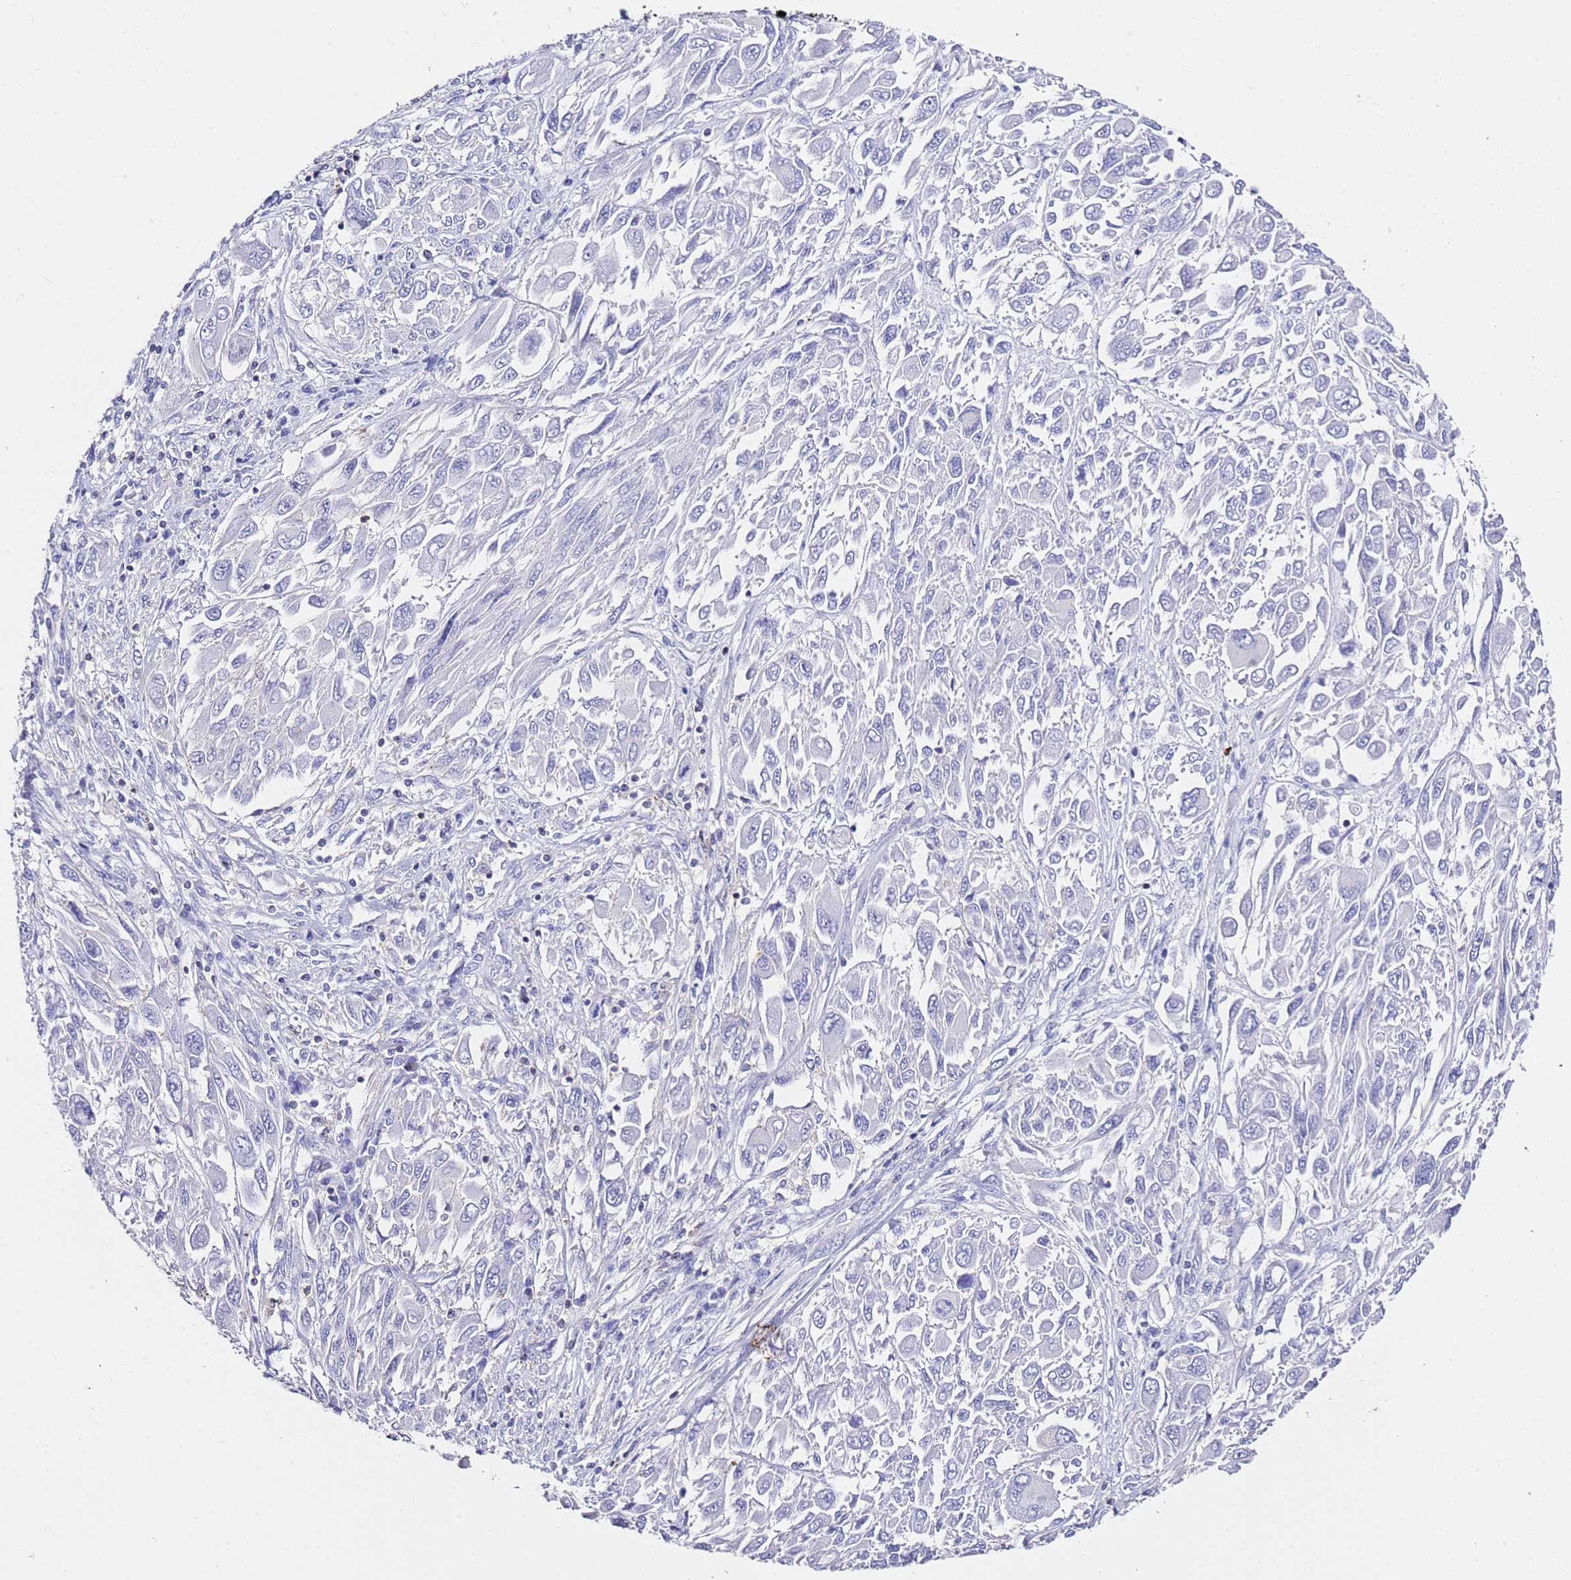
{"staining": {"intensity": "negative", "quantity": "none", "location": "none"}, "tissue": "melanoma", "cell_type": "Tumor cells", "image_type": "cancer", "snomed": [{"axis": "morphology", "description": "Malignant melanoma, NOS"}, {"axis": "topography", "description": "Skin"}], "caption": "Image shows no protein expression in tumor cells of malignant melanoma tissue.", "gene": "ZNF671", "patient": {"sex": "female", "age": 91}}